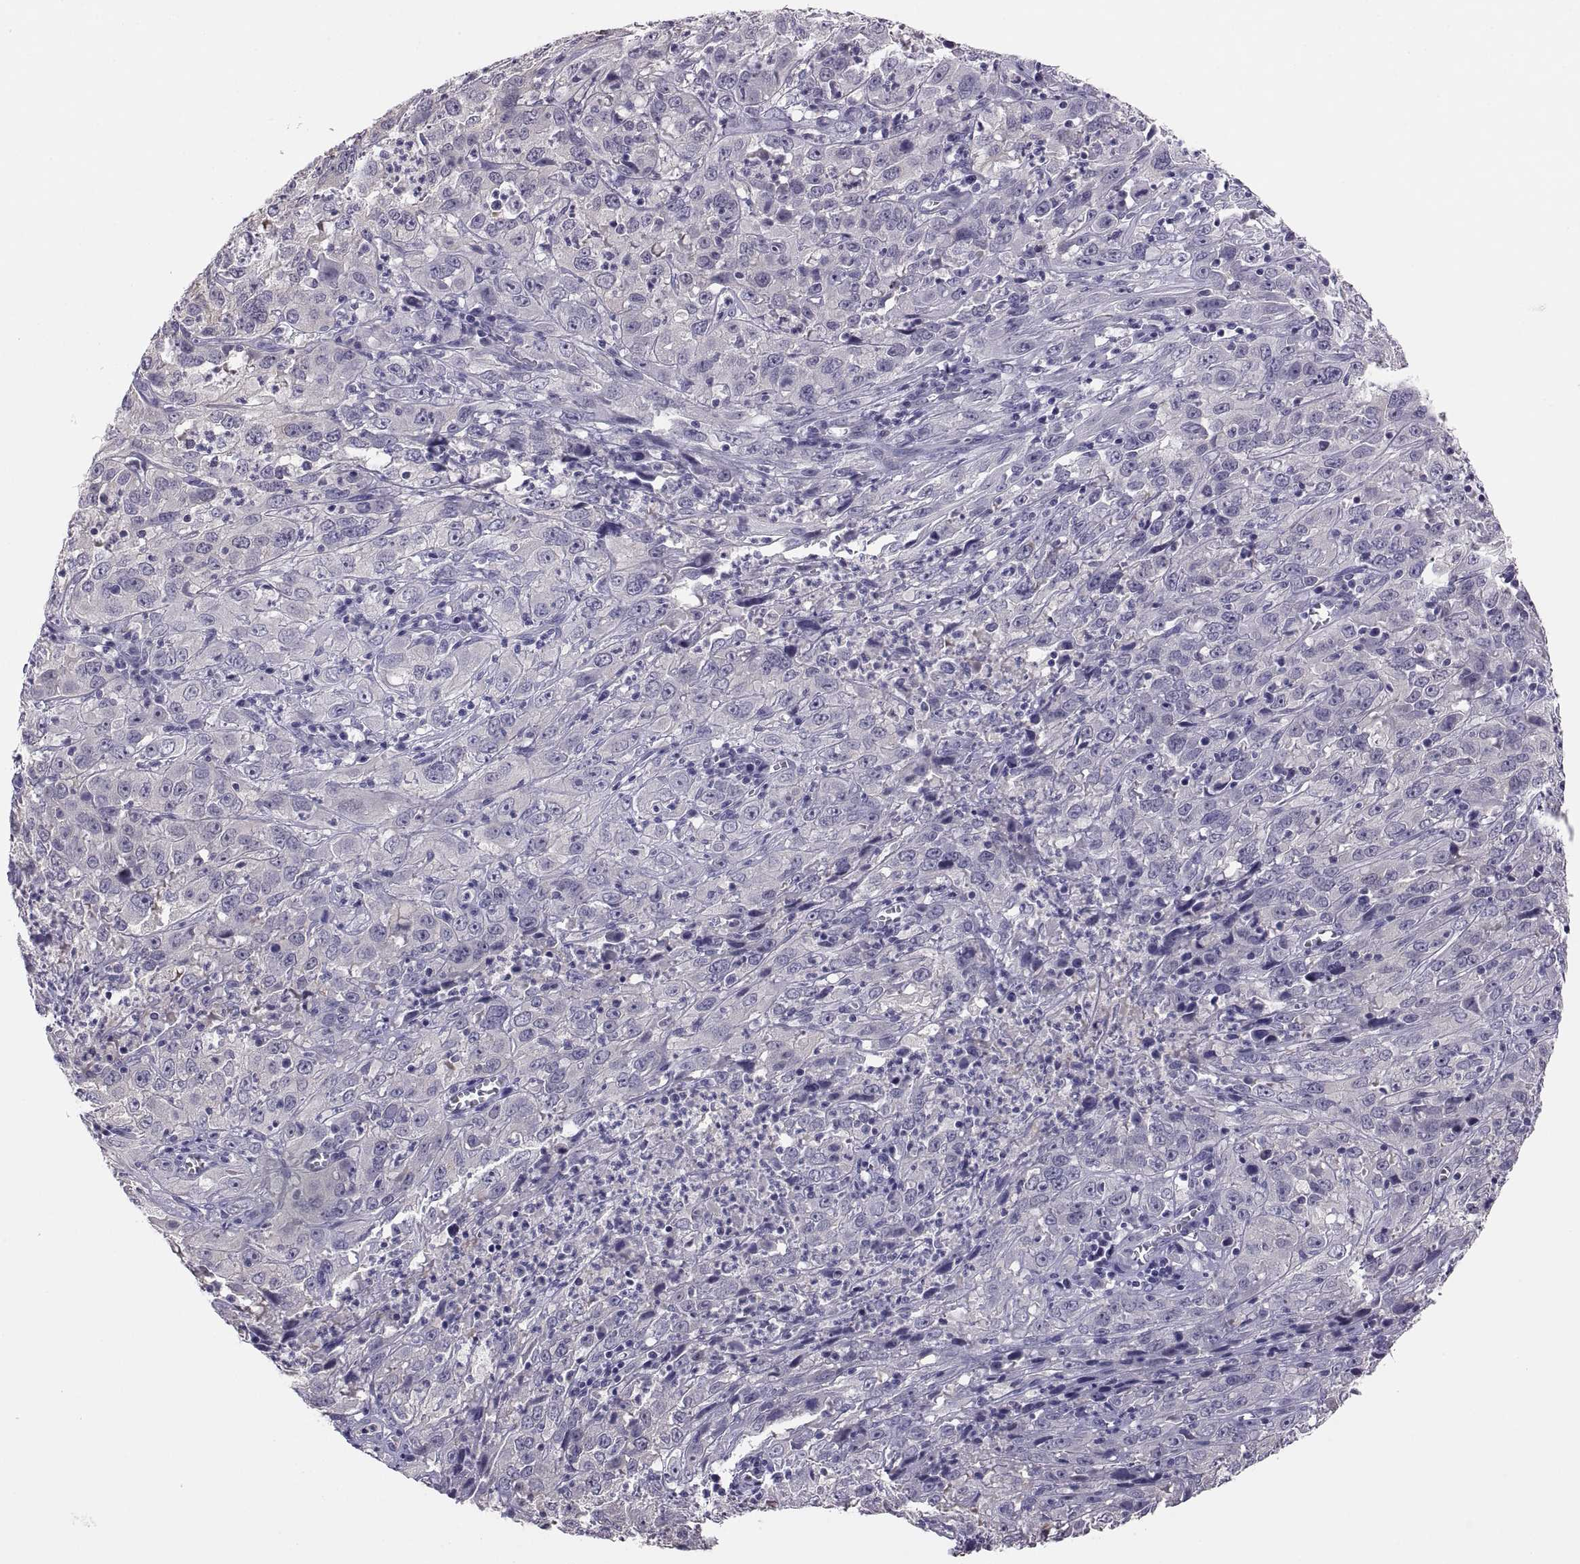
{"staining": {"intensity": "negative", "quantity": "none", "location": "none"}, "tissue": "cervical cancer", "cell_type": "Tumor cells", "image_type": "cancer", "snomed": [{"axis": "morphology", "description": "Squamous cell carcinoma, NOS"}, {"axis": "topography", "description": "Cervix"}], "caption": "The image reveals no significant positivity in tumor cells of cervical cancer (squamous cell carcinoma).", "gene": "STRC", "patient": {"sex": "female", "age": 32}}